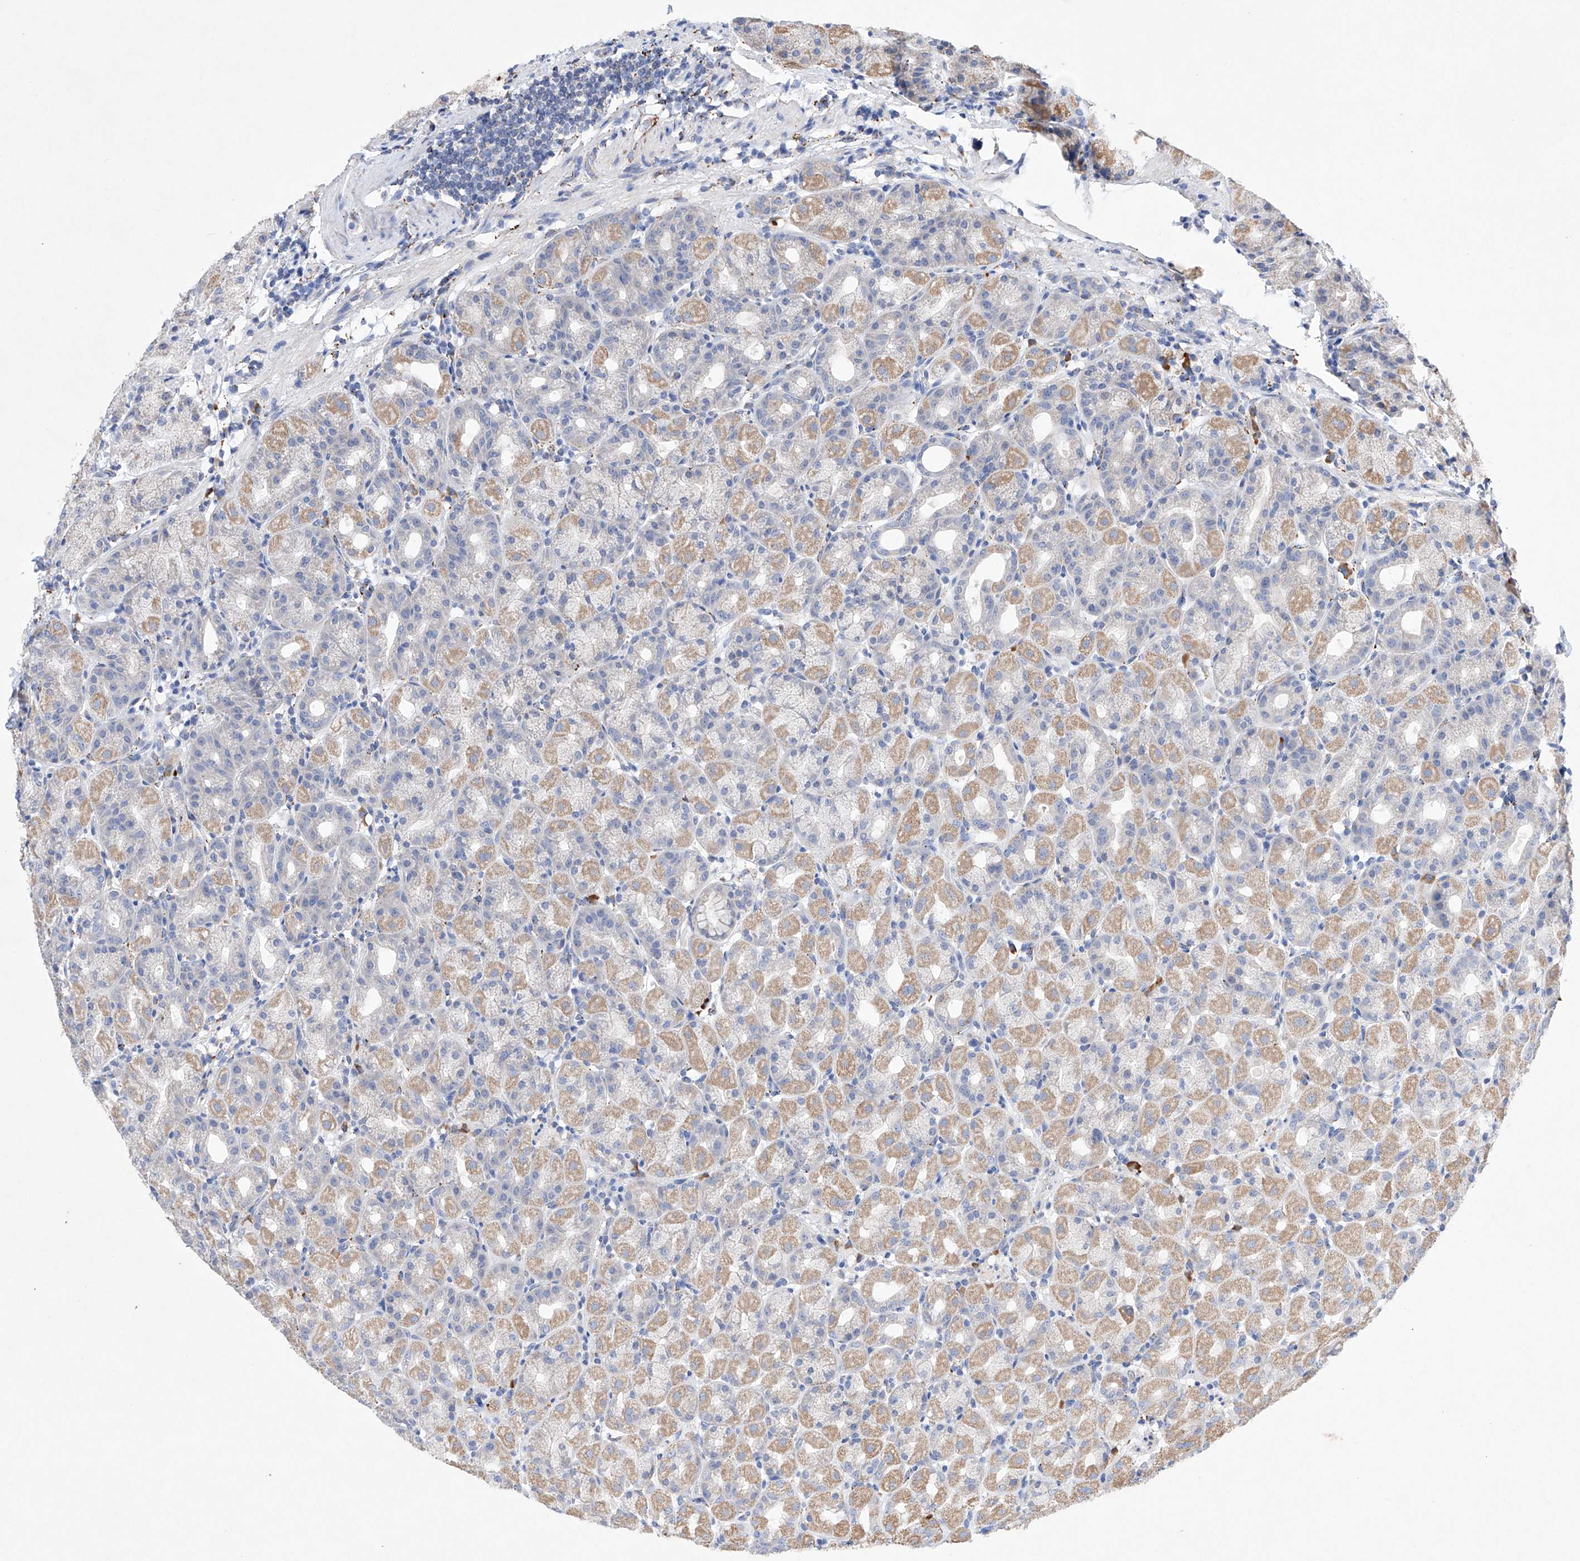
{"staining": {"intensity": "weak", "quantity": ">75%", "location": "cytoplasmic/membranous"}, "tissue": "stomach", "cell_type": "Glandular cells", "image_type": "normal", "snomed": [{"axis": "morphology", "description": "Normal tissue, NOS"}, {"axis": "topography", "description": "Stomach, upper"}], "caption": "Immunohistochemical staining of benign stomach shows weak cytoplasmic/membranous protein expression in about >75% of glandular cells.", "gene": "NRROS", "patient": {"sex": "male", "age": 68}}